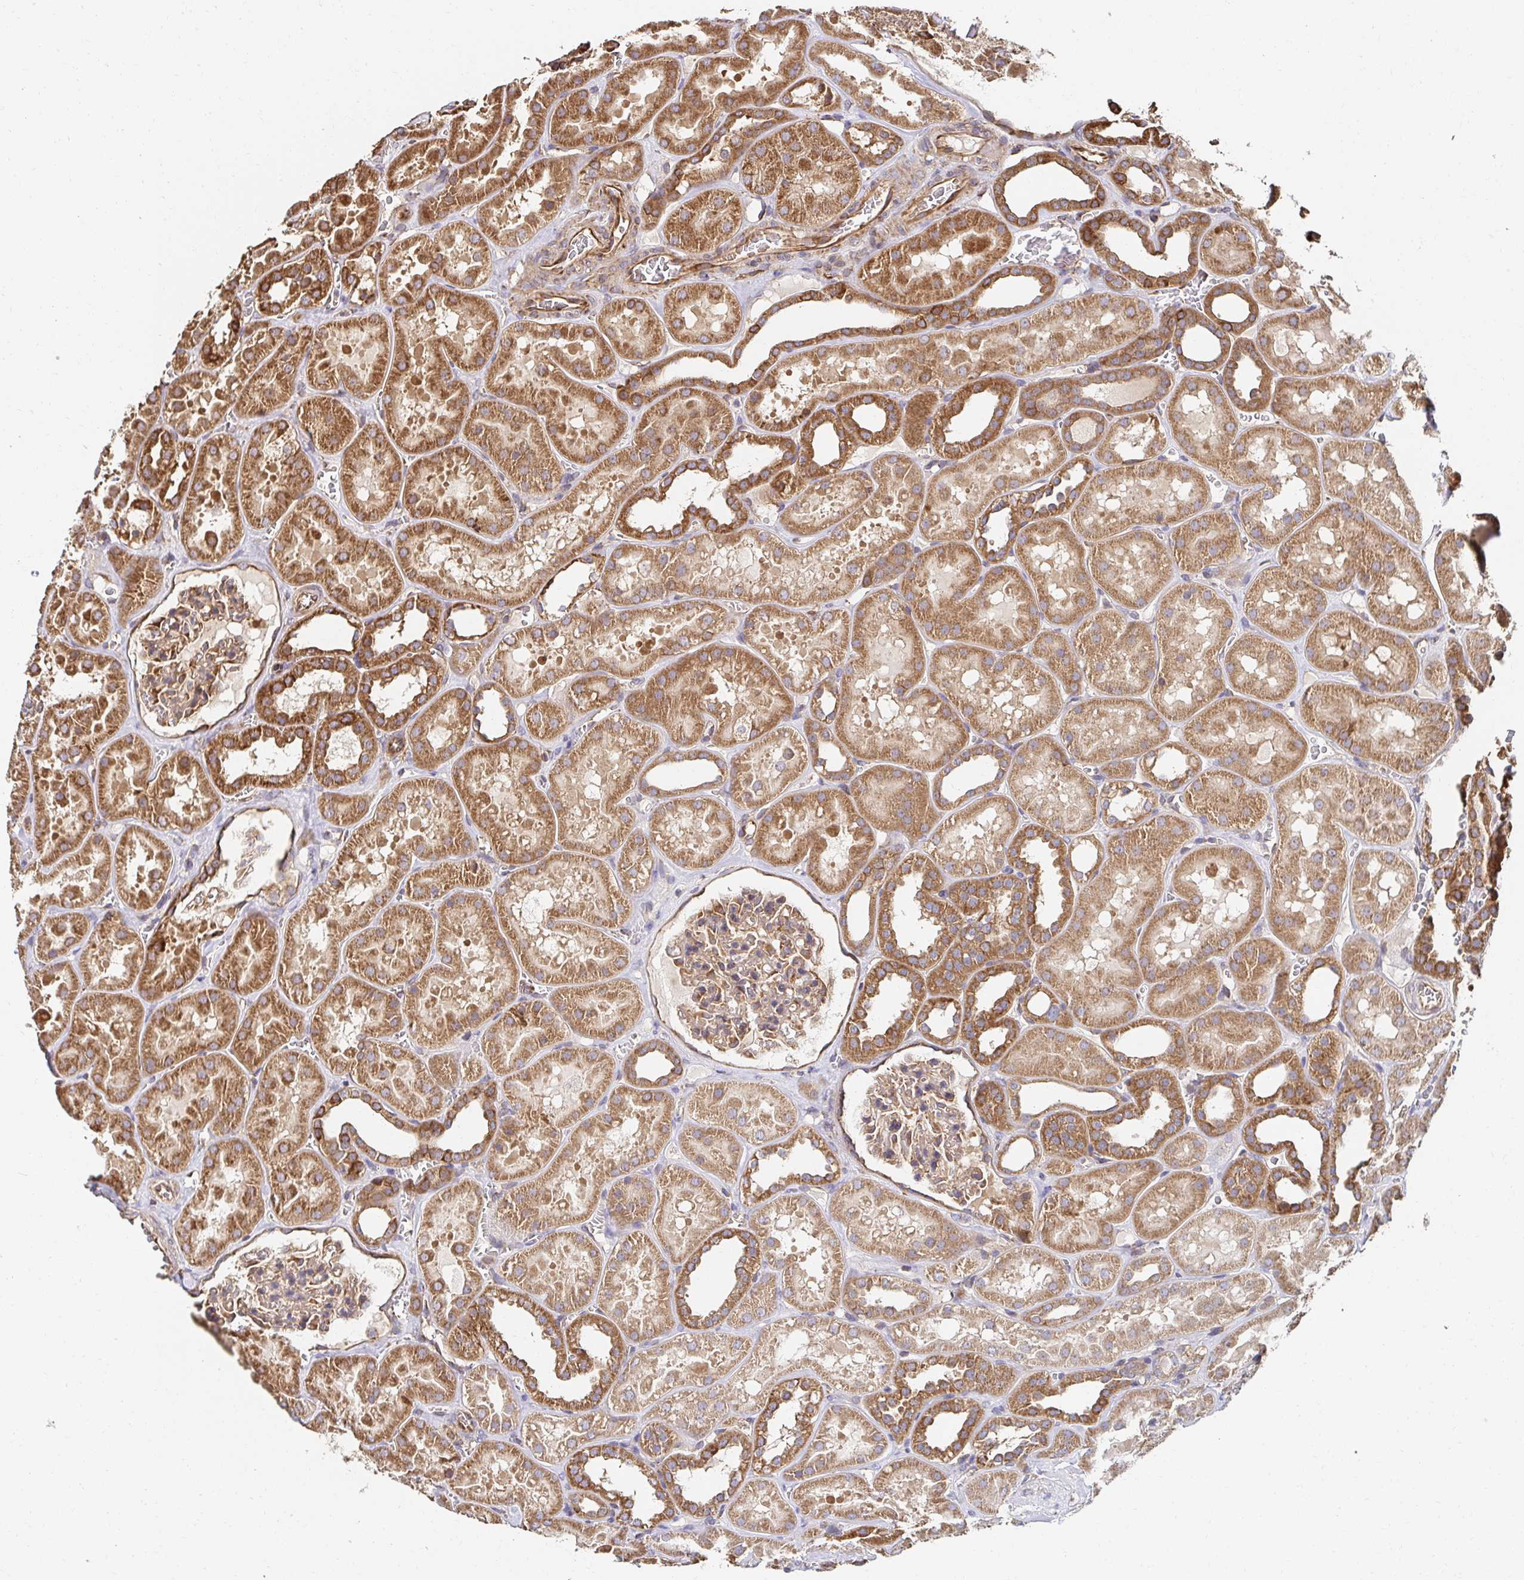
{"staining": {"intensity": "moderate", "quantity": ">75%", "location": "cytoplasmic/membranous"}, "tissue": "kidney", "cell_type": "Cells in glomeruli", "image_type": "normal", "snomed": [{"axis": "morphology", "description": "Normal tissue, NOS"}, {"axis": "topography", "description": "Kidney"}], "caption": "A micrograph showing moderate cytoplasmic/membranous positivity in approximately >75% of cells in glomeruli in normal kidney, as visualized by brown immunohistochemical staining.", "gene": "APBB1", "patient": {"sex": "female", "age": 41}}